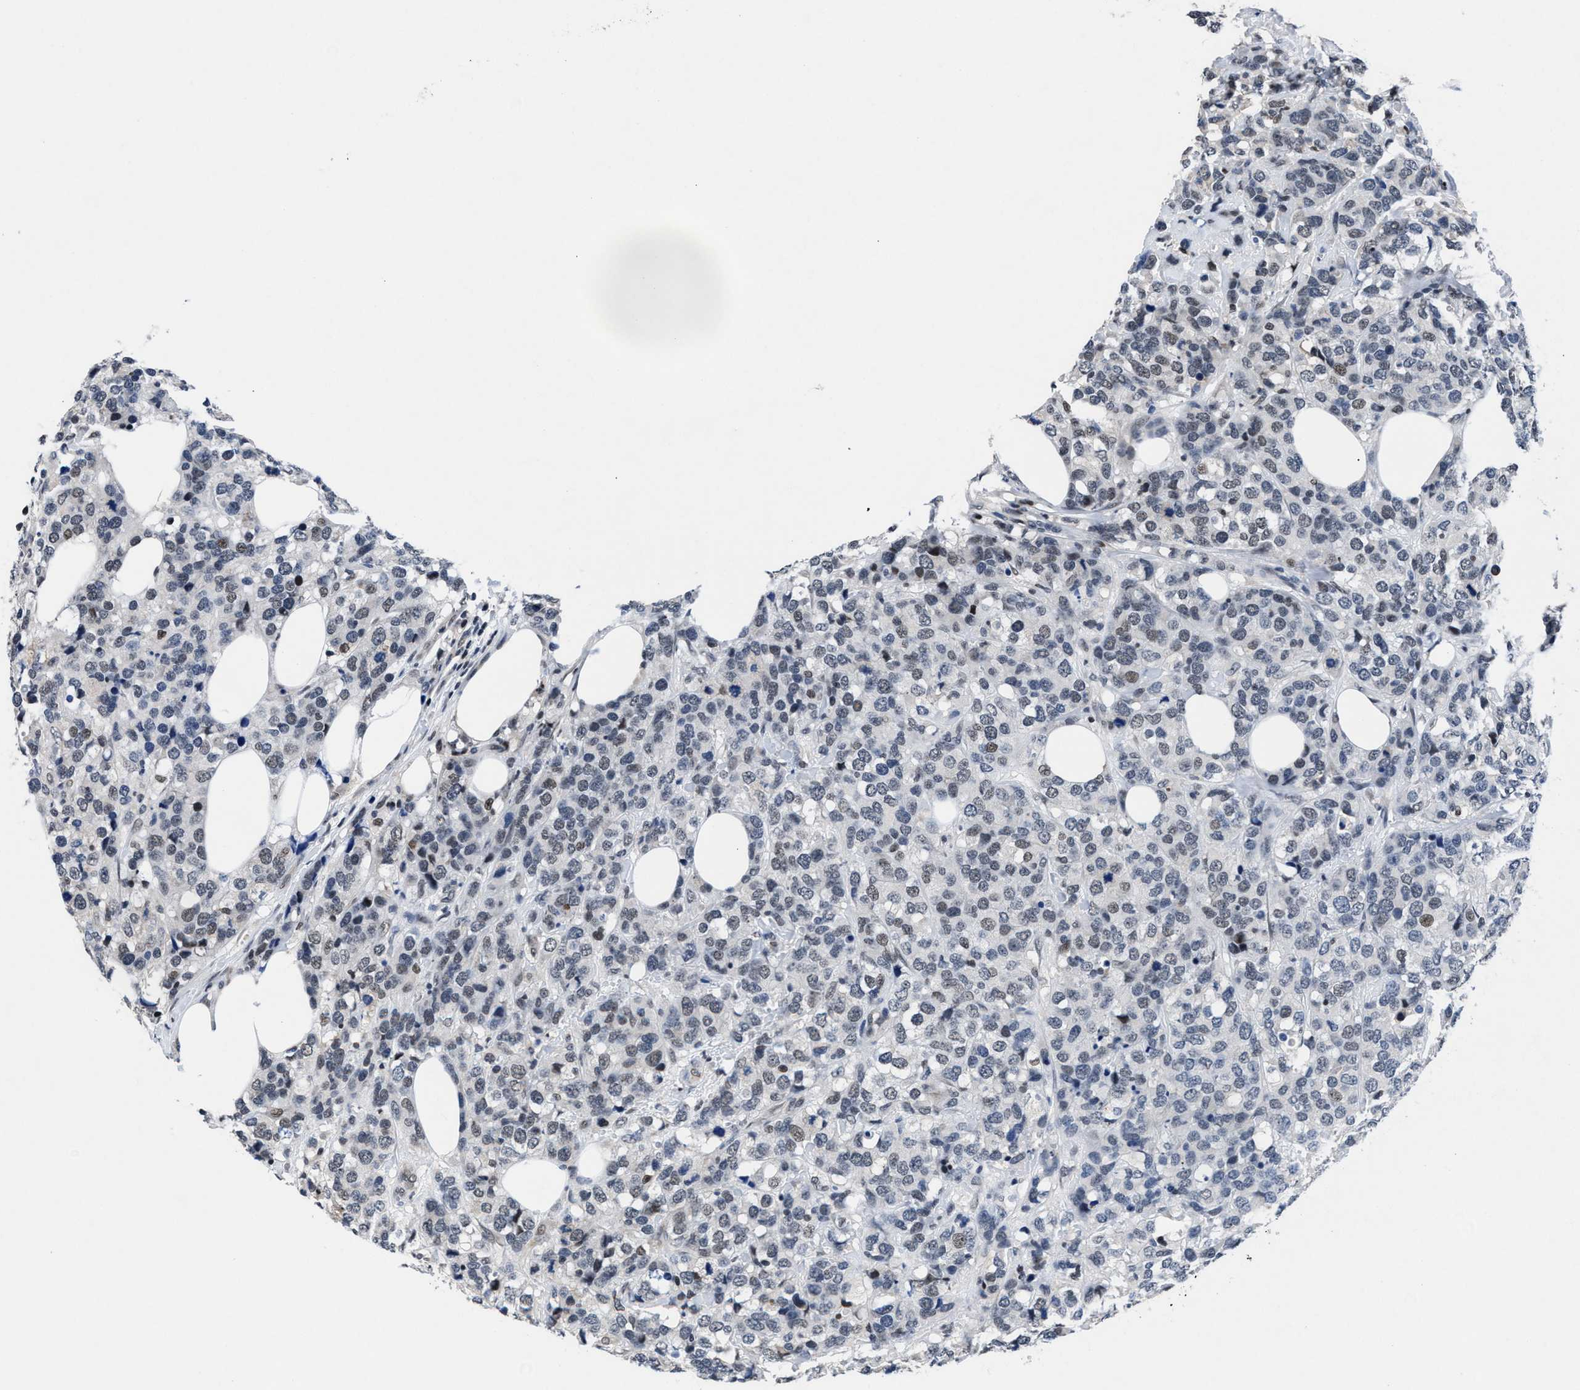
{"staining": {"intensity": "weak", "quantity": "<25%", "location": "nuclear"}, "tissue": "breast cancer", "cell_type": "Tumor cells", "image_type": "cancer", "snomed": [{"axis": "morphology", "description": "Lobular carcinoma"}, {"axis": "topography", "description": "Breast"}], "caption": "Tumor cells show no significant protein positivity in breast lobular carcinoma.", "gene": "WDR81", "patient": {"sex": "female", "age": 59}}